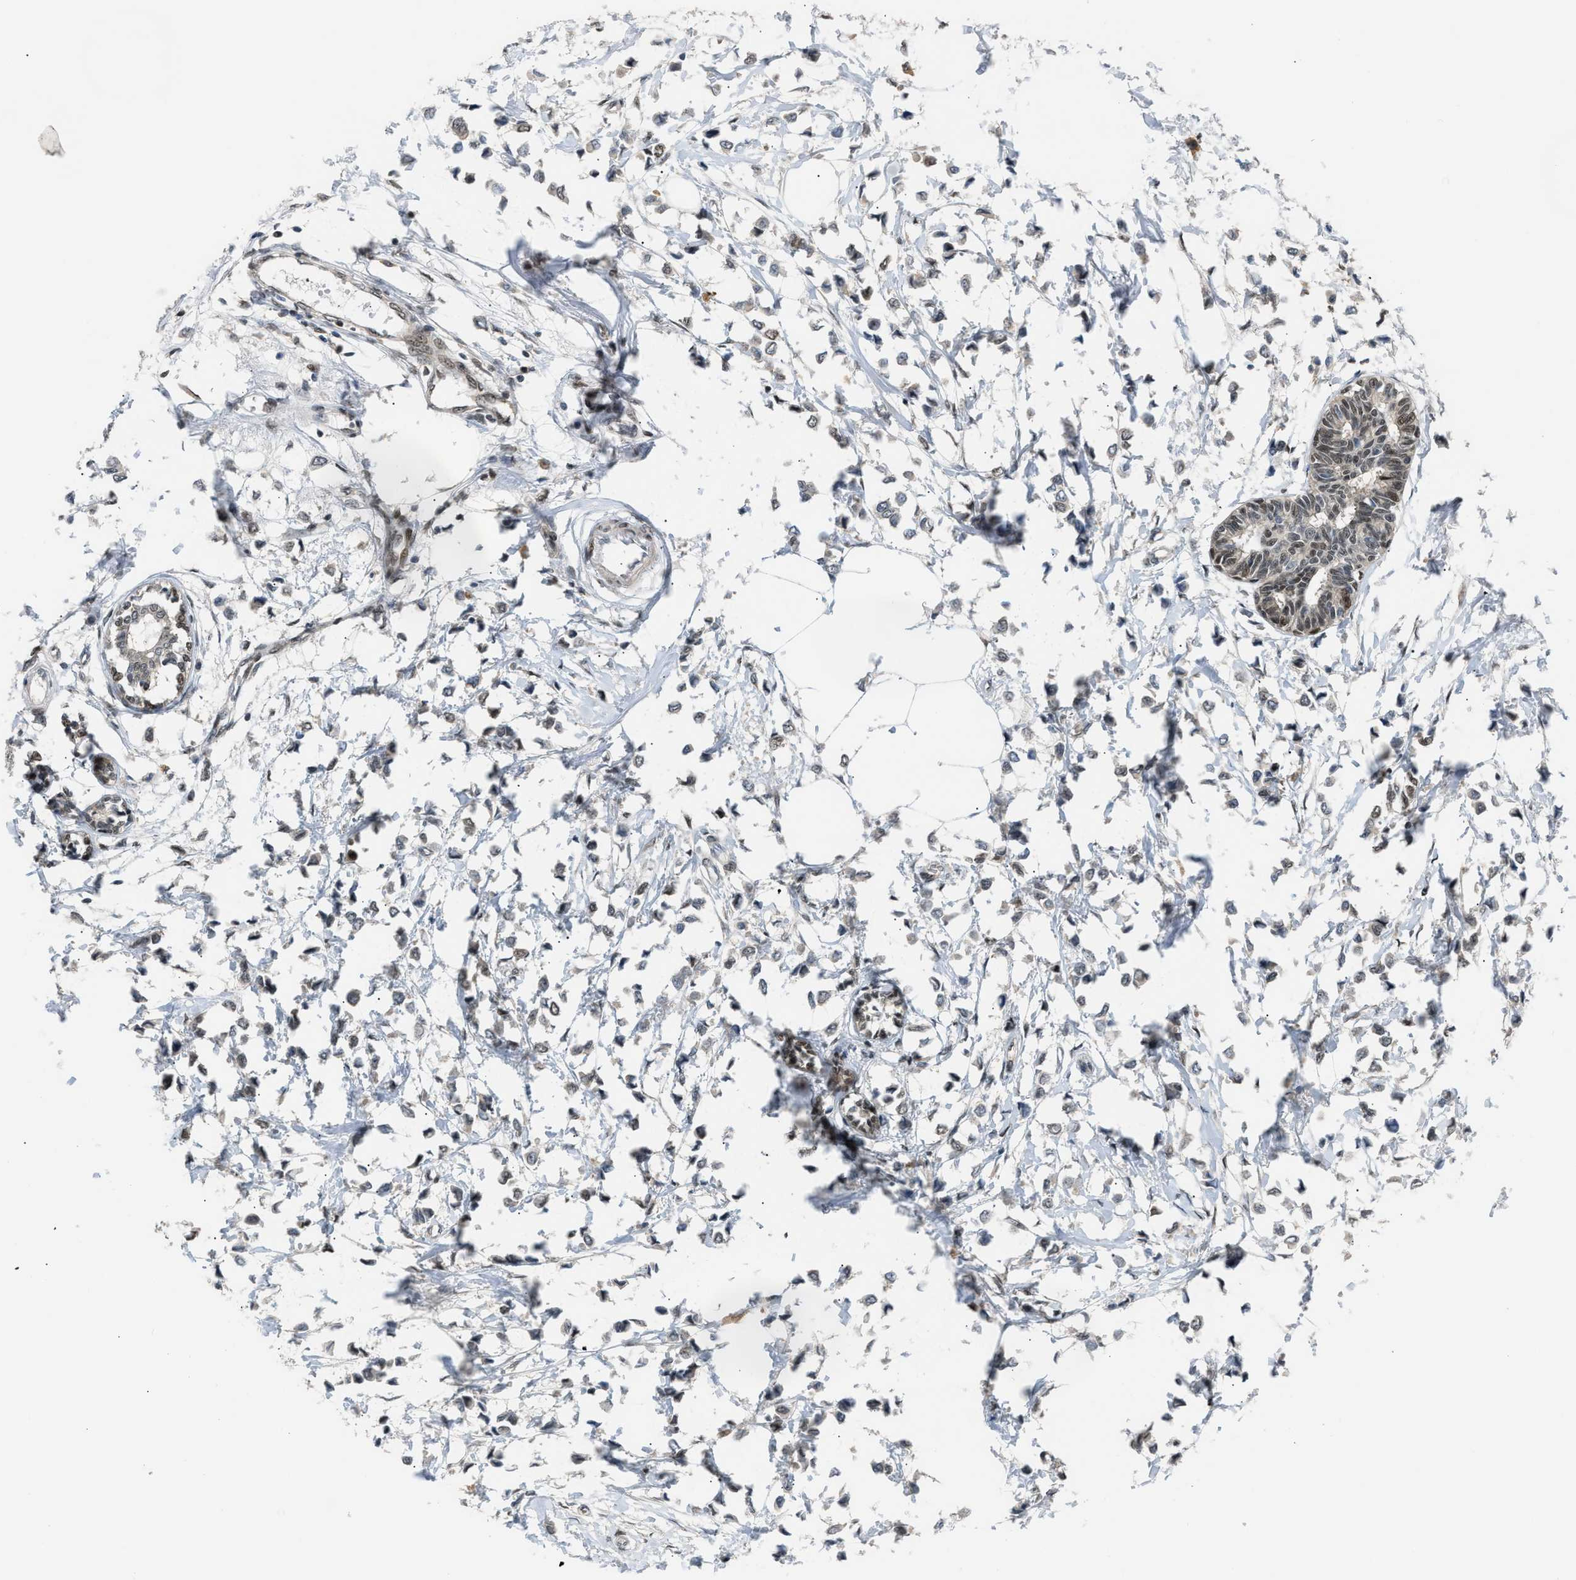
{"staining": {"intensity": "weak", "quantity": ">75%", "location": "nuclear"}, "tissue": "breast cancer", "cell_type": "Tumor cells", "image_type": "cancer", "snomed": [{"axis": "morphology", "description": "Lobular carcinoma"}, {"axis": "topography", "description": "Breast"}], "caption": "Lobular carcinoma (breast) stained with immunohistochemistry (IHC) exhibits weak nuclear positivity in approximately >75% of tumor cells. The staining is performed using DAB (3,3'-diaminobenzidine) brown chromogen to label protein expression. The nuclei are counter-stained blue using hematoxylin.", "gene": "SSBP2", "patient": {"sex": "female", "age": 51}}